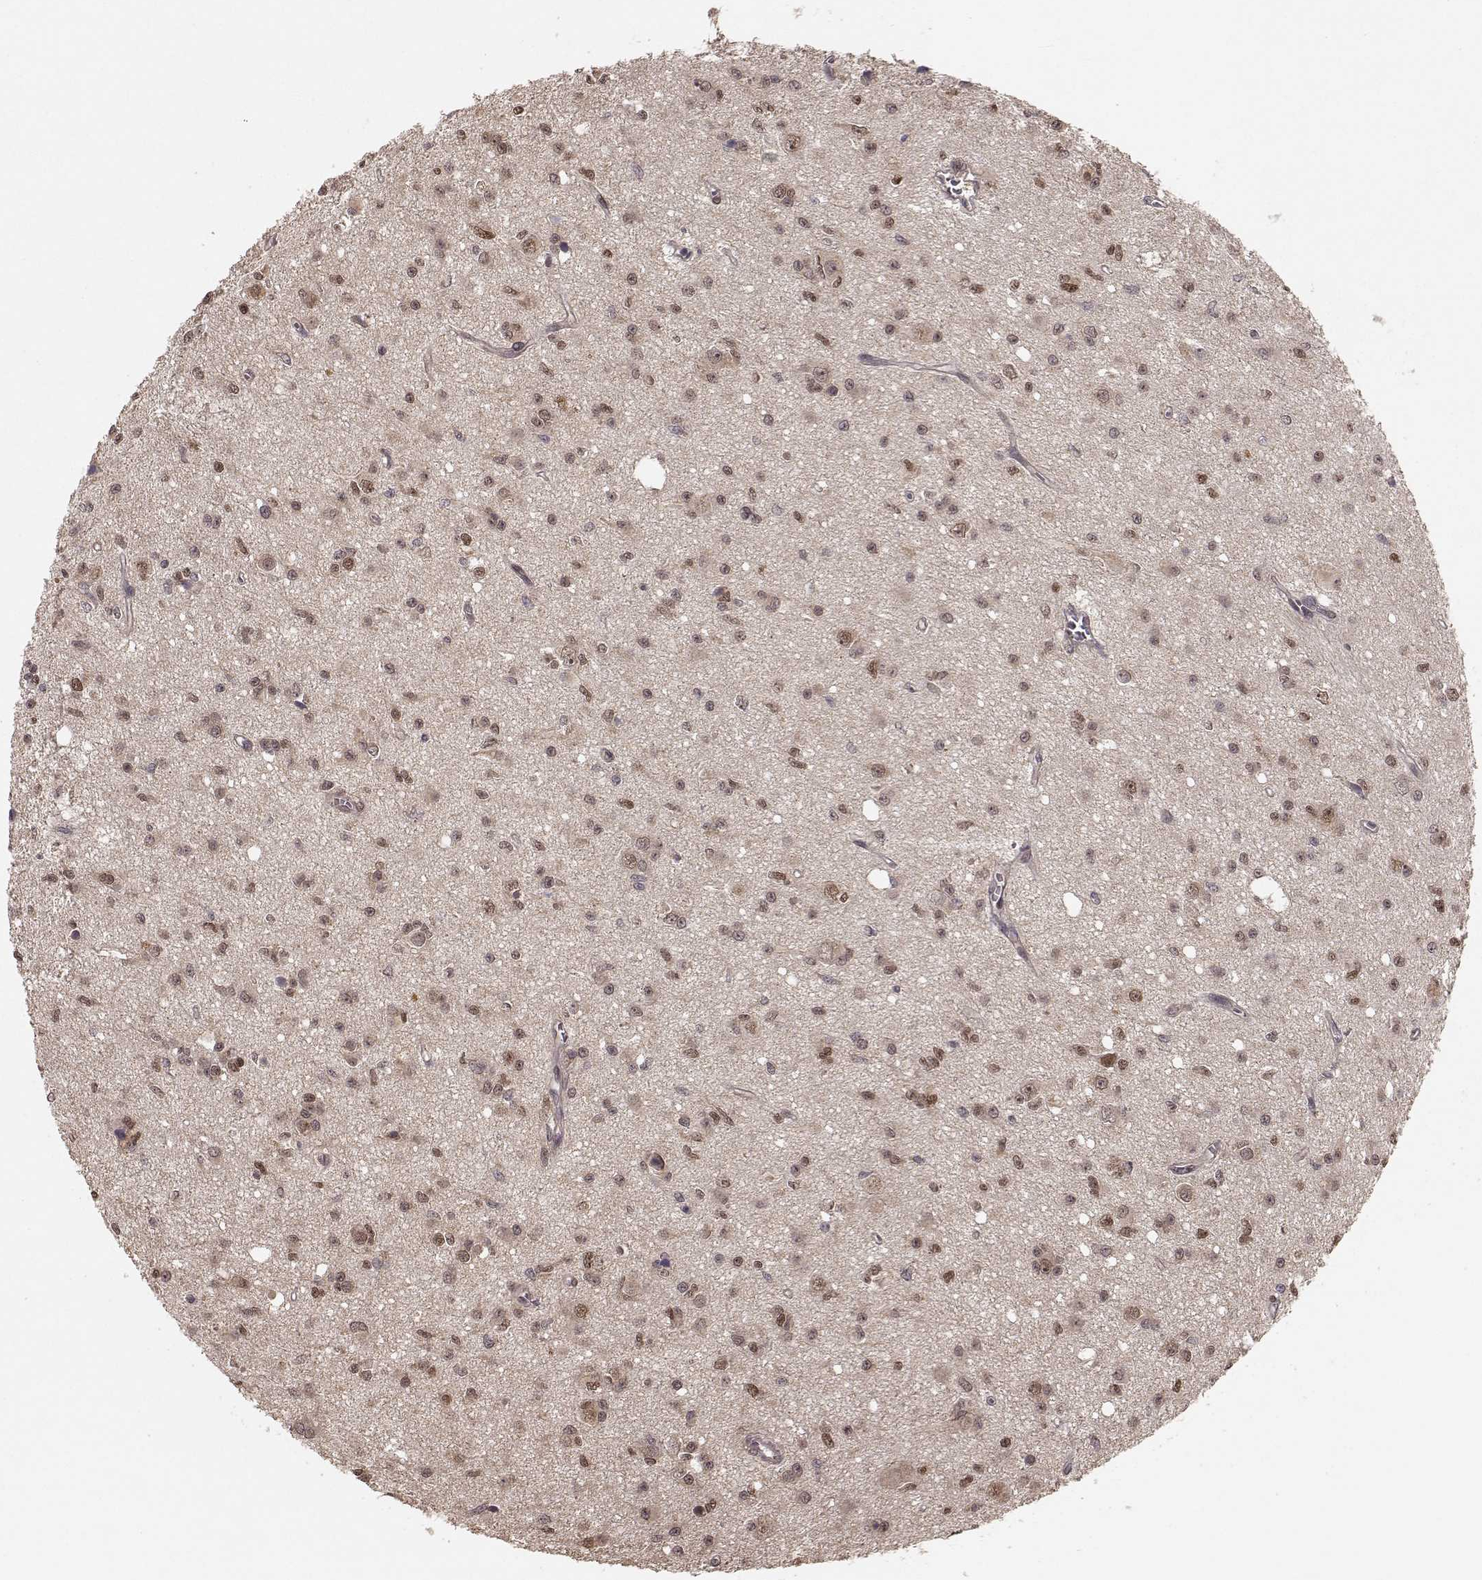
{"staining": {"intensity": "moderate", "quantity": "25%-75%", "location": "cytoplasmic/membranous,nuclear"}, "tissue": "glioma", "cell_type": "Tumor cells", "image_type": "cancer", "snomed": [{"axis": "morphology", "description": "Glioma, malignant, Low grade"}, {"axis": "topography", "description": "Brain"}], "caption": "Immunohistochemical staining of human glioma demonstrates medium levels of moderate cytoplasmic/membranous and nuclear protein staining in approximately 25%-75% of tumor cells.", "gene": "PLEKHG3", "patient": {"sex": "female", "age": 45}}